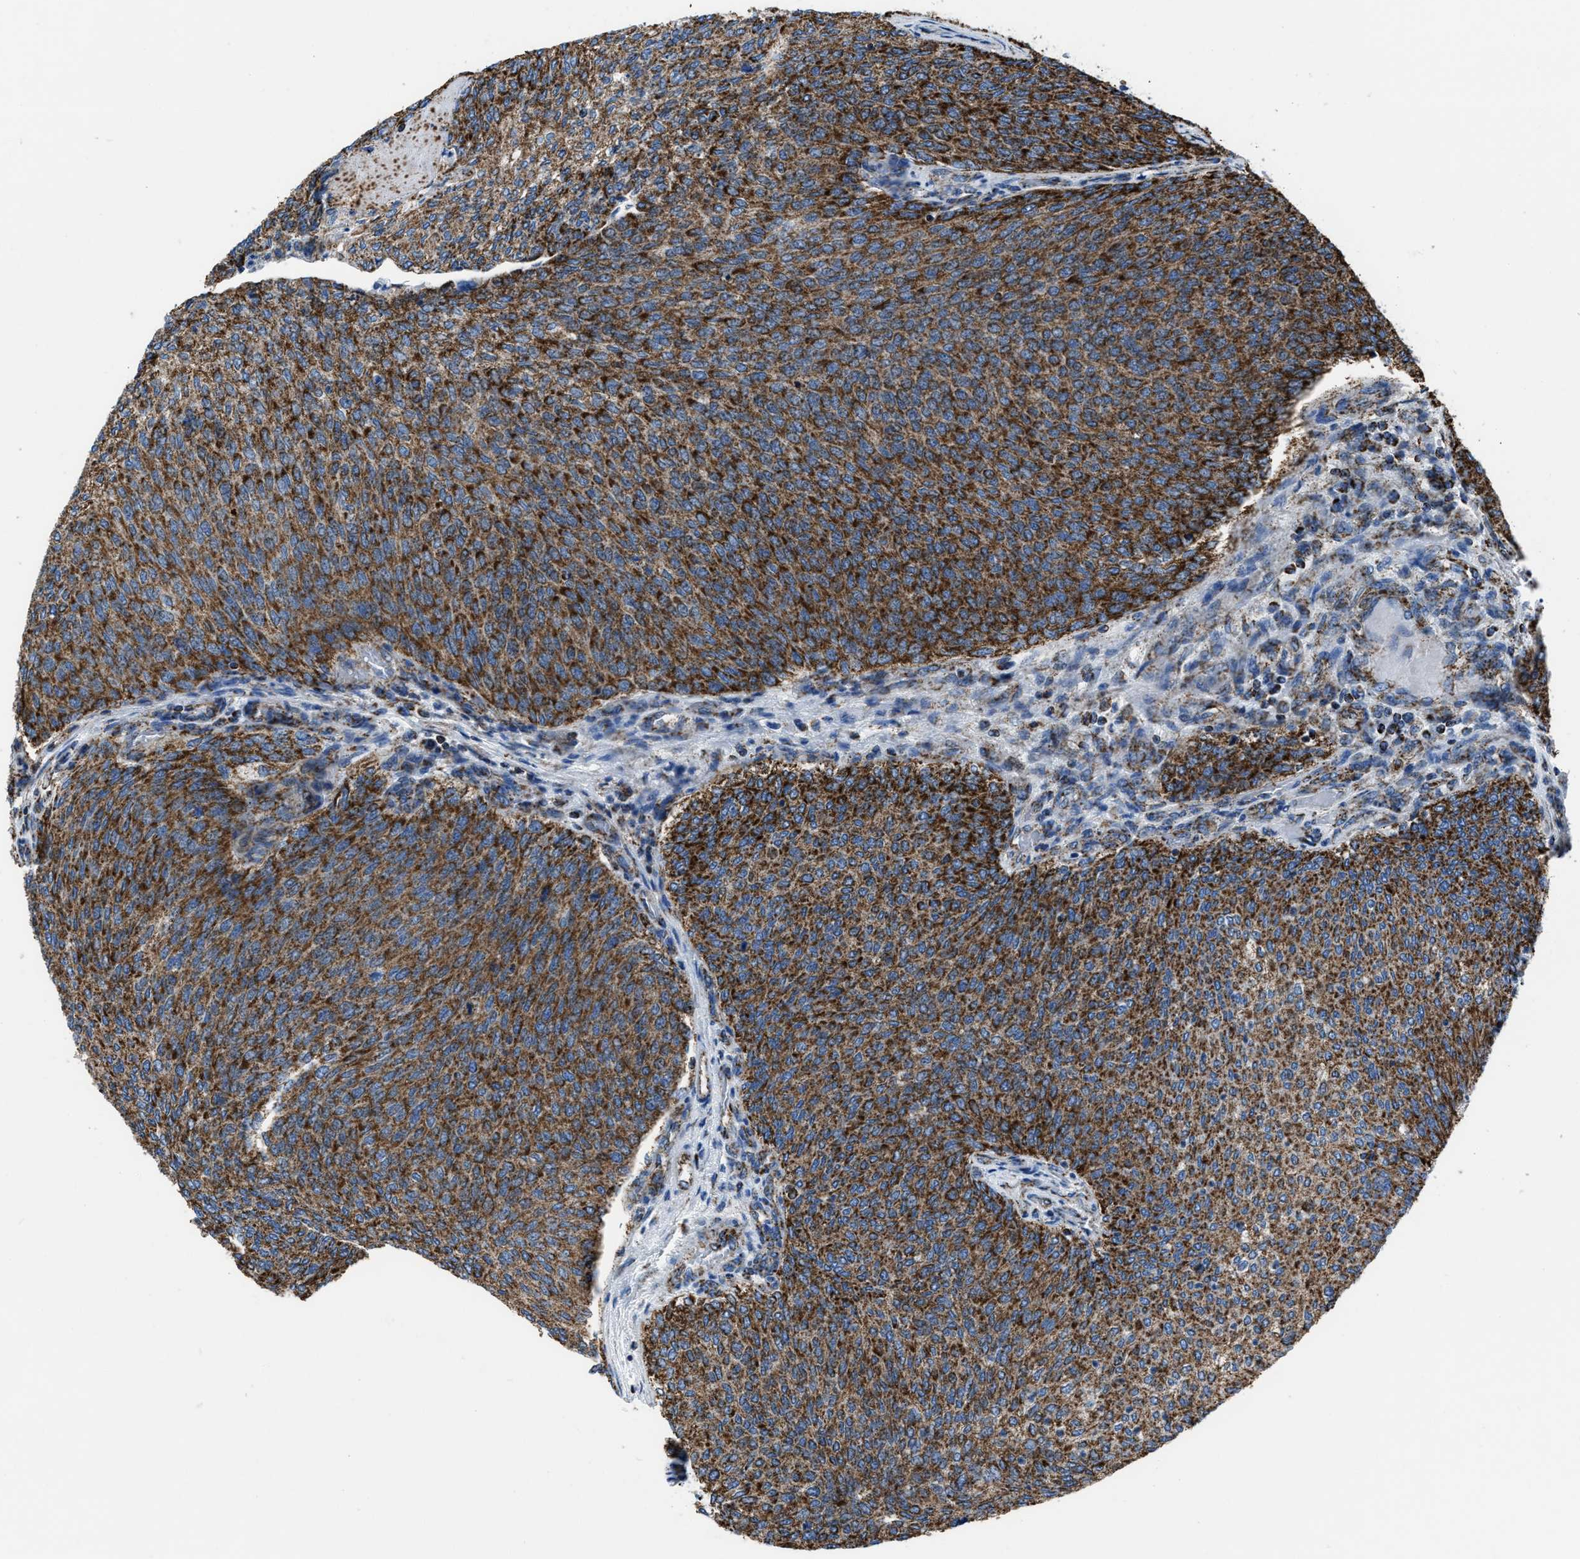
{"staining": {"intensity": "strong", "quantity": ">75%", "location": "cytoplasmic/membranous"}, "tissue": "urothelial cancer", "cell_type": "Tumor cells", "image_type": "cancer", "snomed": [{"axis": "morphology", "description": "Urothelial carcinoma, Low grade"}, {"axis": "topography", "description": "Urinary bladder"}], "caption": "This photomicrograph shows IHC staining of urothelial carcinoma (low-grade), with high strong cytoplasmic/membranous staining in about >75% of tumor cells.", "gene": "NSD3", "patient": {"sex": "female", "age": 79}}